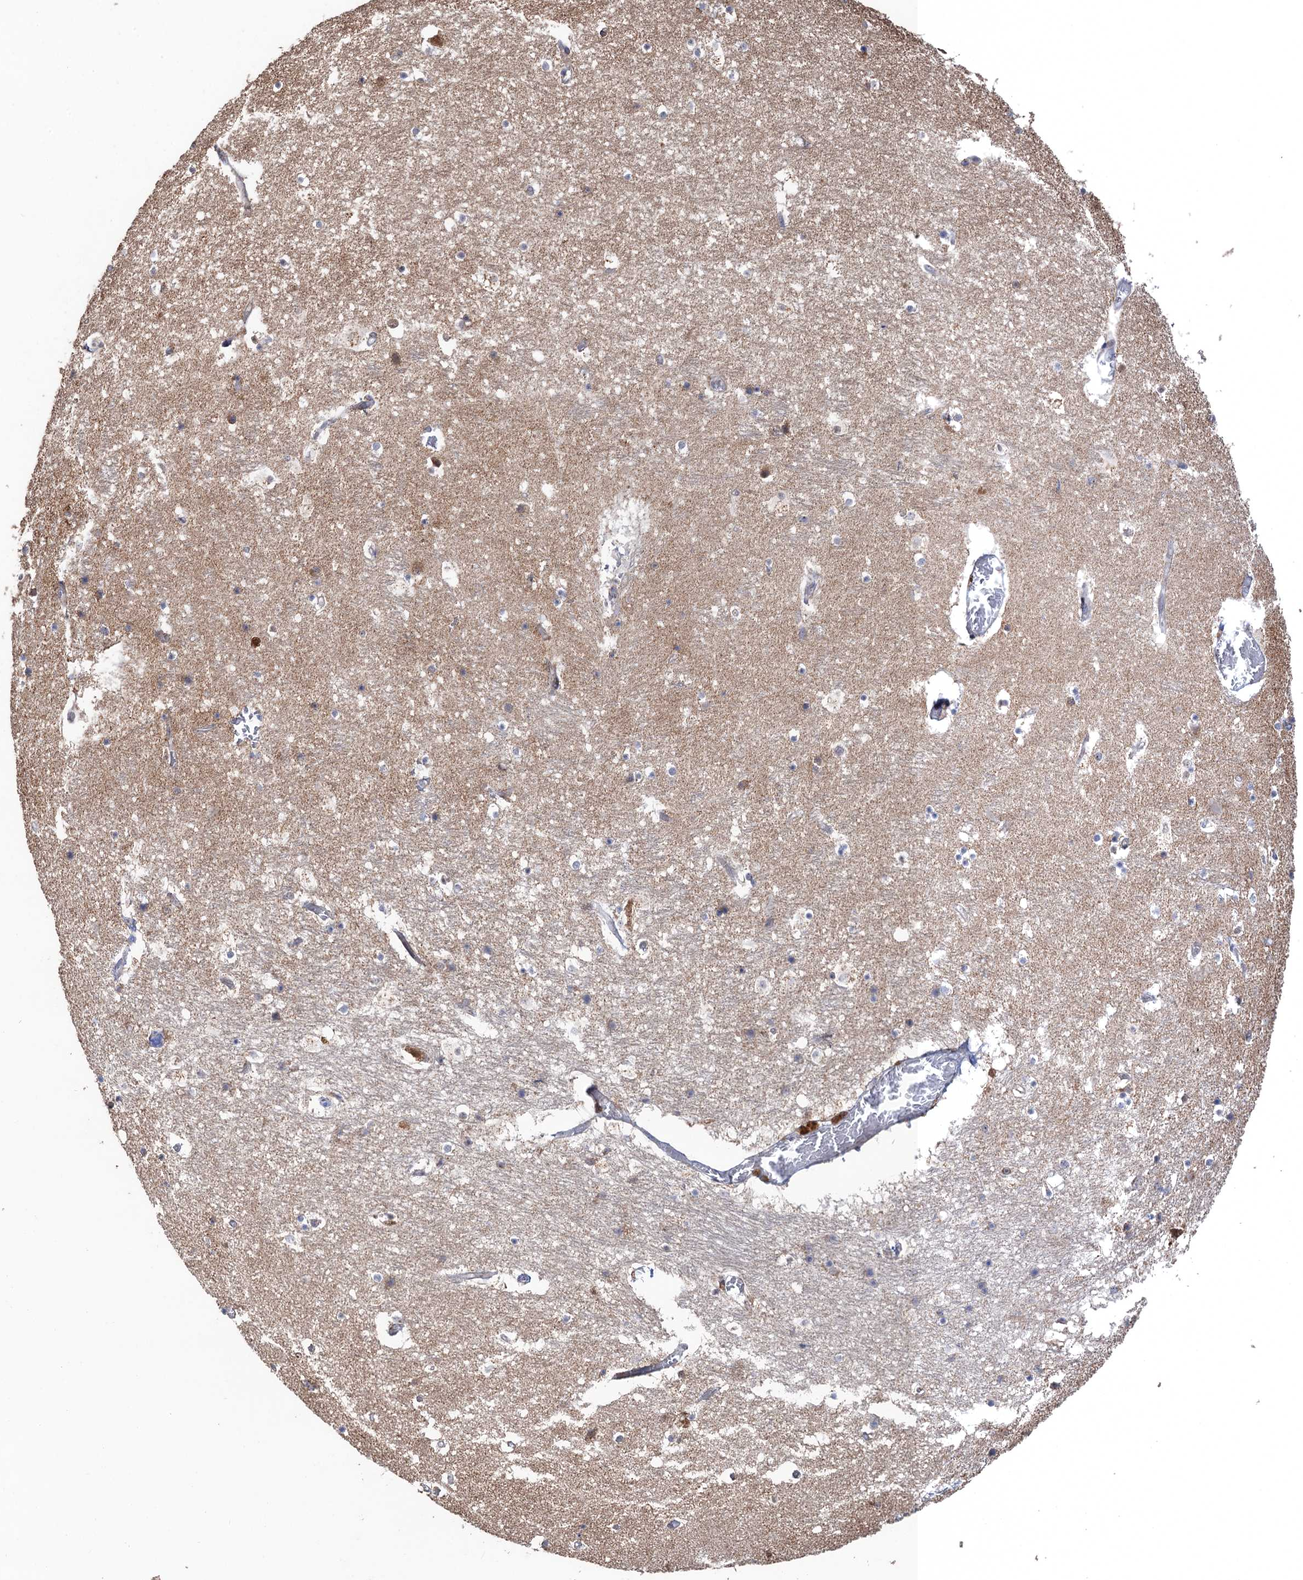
{"staining": {"intensity": "negative", "quantity": "none", "location": "none"}, "tissue": "hippocampus", "cell_type": "Glial cells", "image_type": "normal", "snomed": [{"axis": "morphology", "description": "Normal tissue, NOS"}, {"axis": "topography", "description": "Hippocampus"}], "caption": "Immunohistochemical staining of unremarkable hippocampus demonstrates no significant expression in glial cells.", "gene": "BMERB1", "patient": {"sex": "female", "age": 52}}